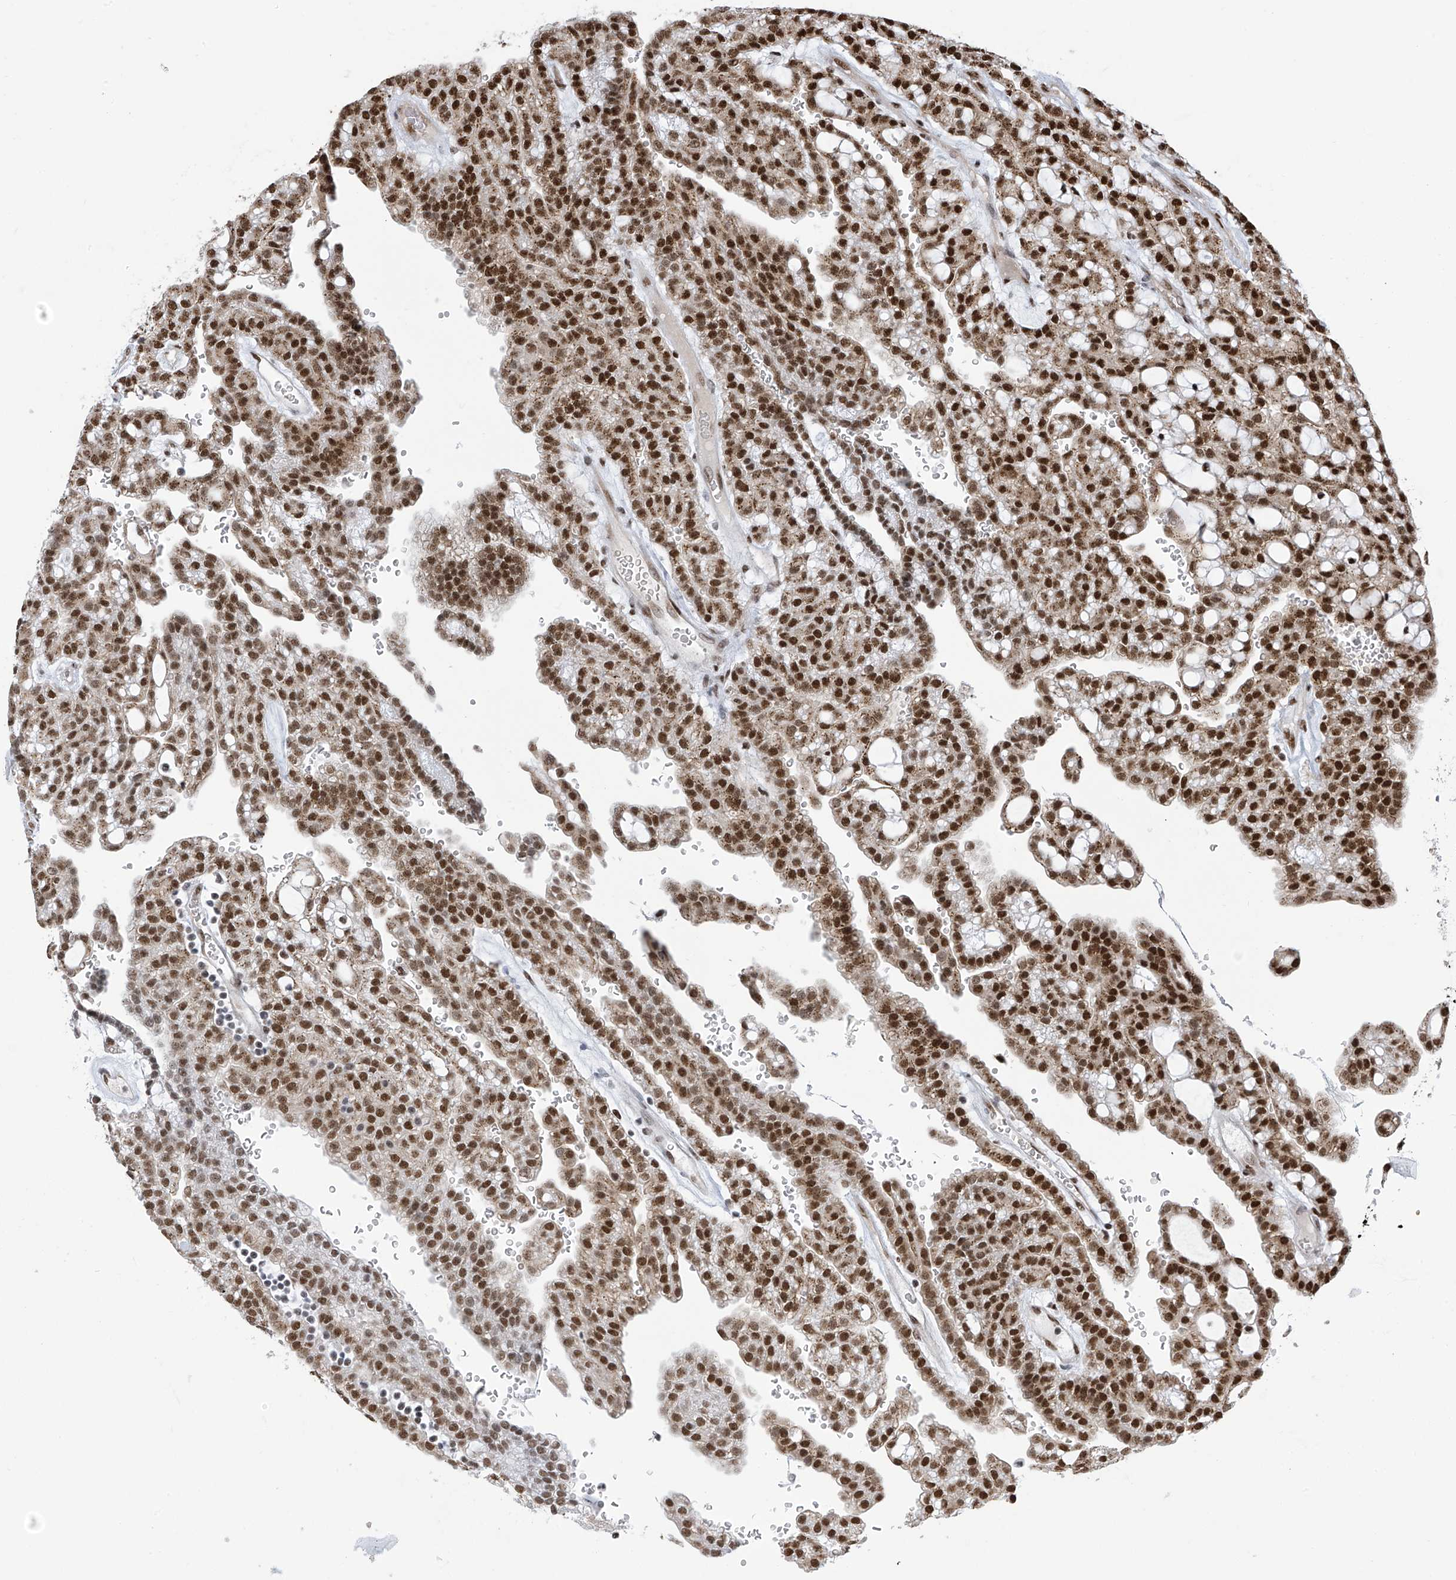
{"staining": {"intensity": "strong", "quantity": ">75%", "location": "nuclear"}, "tissue": "renal cancer", "cell_type": "Tumor cells", "image_type": "cancer", "snomed": [{"axis": "morphology", "description": "Adenocarcinoma, NOS"}, {"axis": "topography", "description": "Kidney"}], "caption": "Immunohistochemistry (IHC) image of human adenocarcinoma (renal) stained for a protein (brown), which shows high levels of strong nuclear staining in approximately >75% of tumor cells.", "gene": "APLF", "patient": {"sex": "male", "age": 63}}